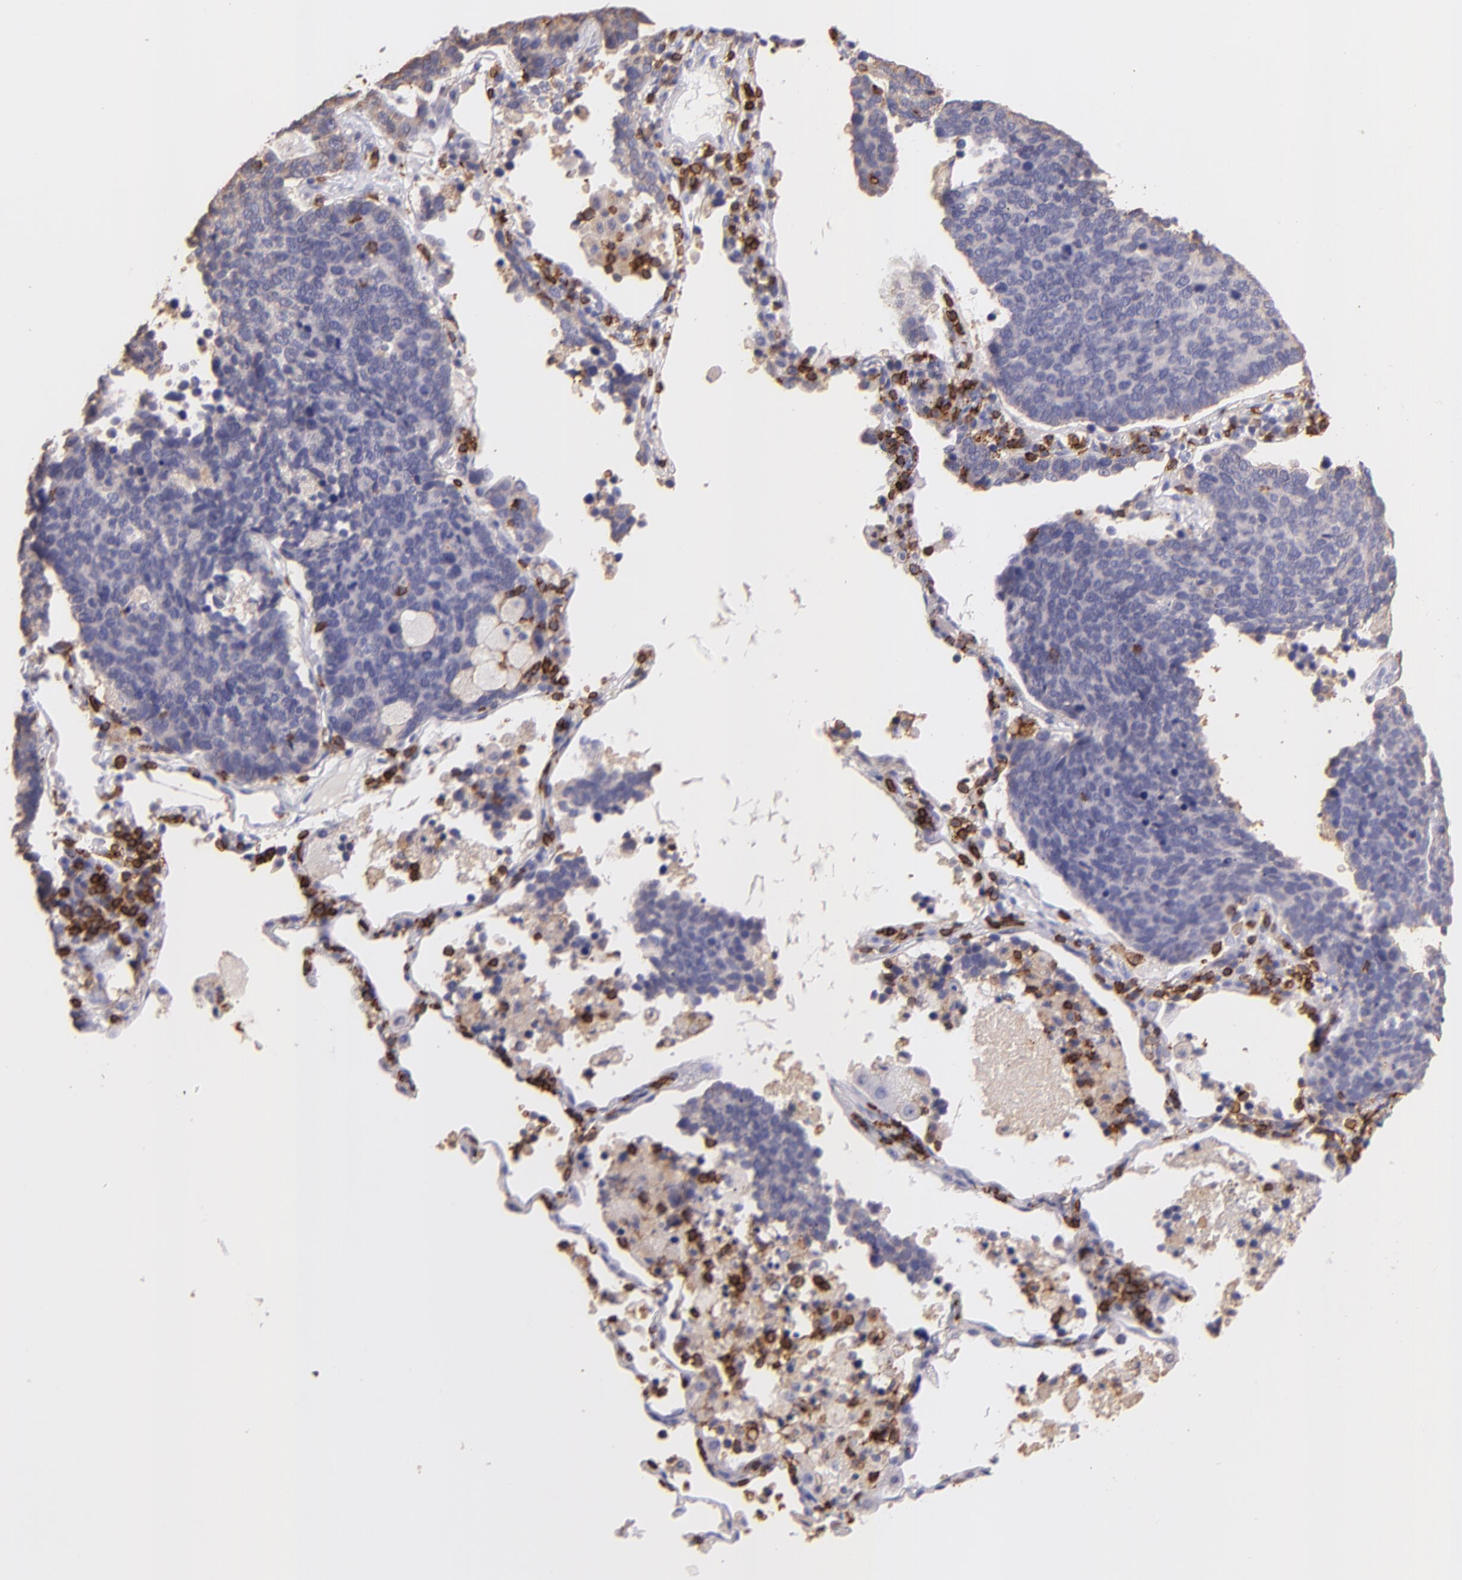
{"staining": {"intensity": "negative", "quantity": "none", "location": "none"}, "tissue": "lung cancer", "cell_type": "Tumor cells", "image_type": "cancer", "snomed": [{"axis": "morphology", "description": "Neoplasm, malignant, NOS"}, {"axis": "topography", "description": "Lung"}], "caption": "Immunohistochemistry (IHC) of neoplasm (malignant) (lung) reveals no staining in tumor cells.", "gene": "SPN", "patient": {"sex": "female", "age": 75}}